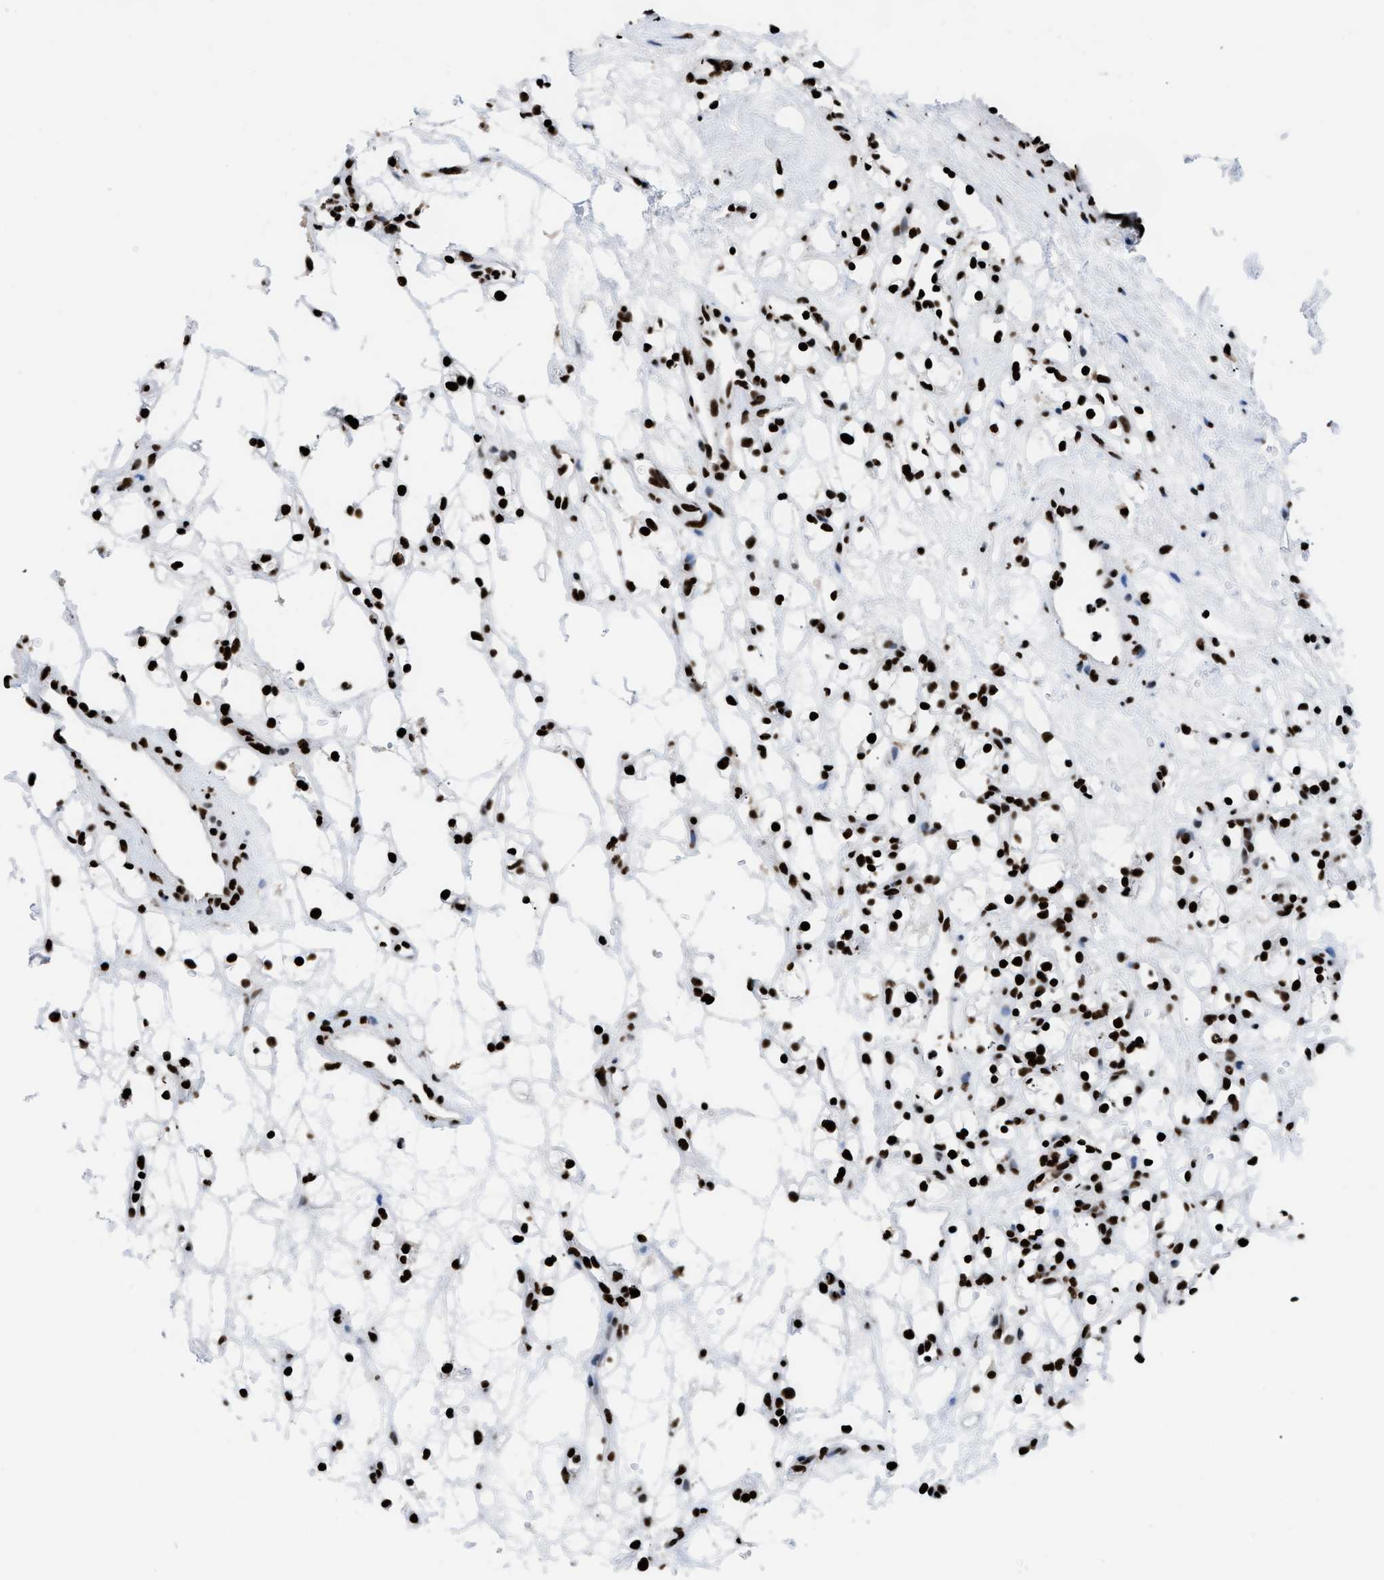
{"staining": {"intensity": "strong", "quantity": ">75%", "location": "nuclear"}, "tissue": "renal cancer", "cell_type": "Tumor cells", "image_type": "cancer", "snomed": [{"axis": "morphology", "description": "Adenocarcinoma, NOS"}, {"axis": "topography", "description": "Kidney"}], "caption": "DAB (3,3'-diaminobenzidine) immunohistochemical staining of human renal cancer (adenocarcinoma) demonstrates strong nuclear protein staining in about >75% of tumor cells.", "gene": "HNRNPM", "patient": {"sex": "female", "age": 60}}